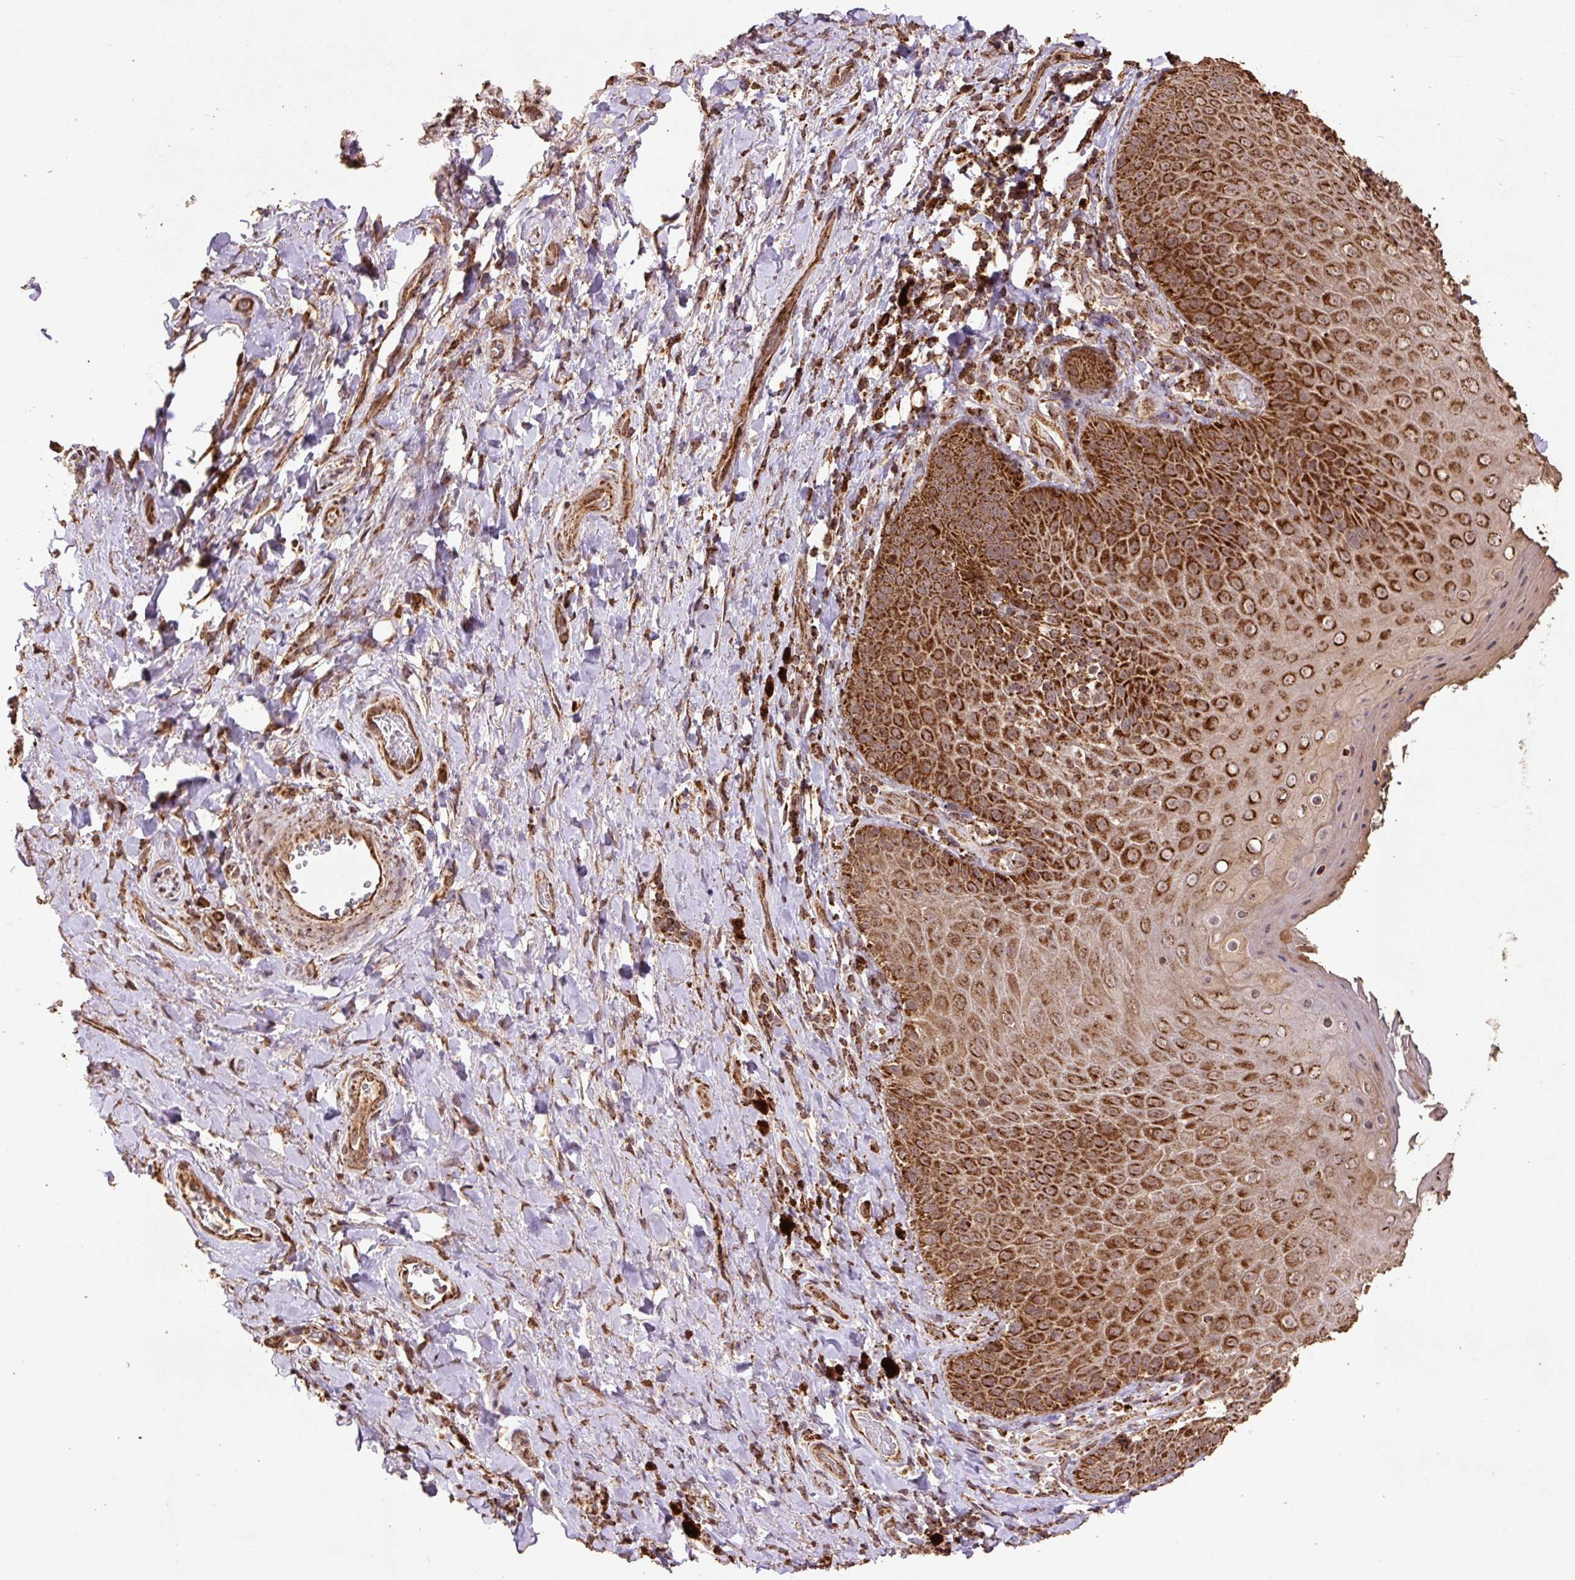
{"staining": {"intensity": "strong", "quantity": ">75%", "location": "cytoplasmic/membranous"}, "tissue": "skin", "cell_type": "Epidermal cells", "image_type": "normal", "snomed": [{"axis": "morphology", "description": "Normal tissue, NOS"}, {"axis": "topography", "description": "Anal"}, {"axis": "topography", "description": "Peripheral nerve tissue"}], "caption": "A photomicrograph of skin stained for a protein shows strong cytoplasmic/membranous brown staining in epidermal cells.", "gene": "ATP5F1A", "patient": {"sex": "male", "age": 53}}